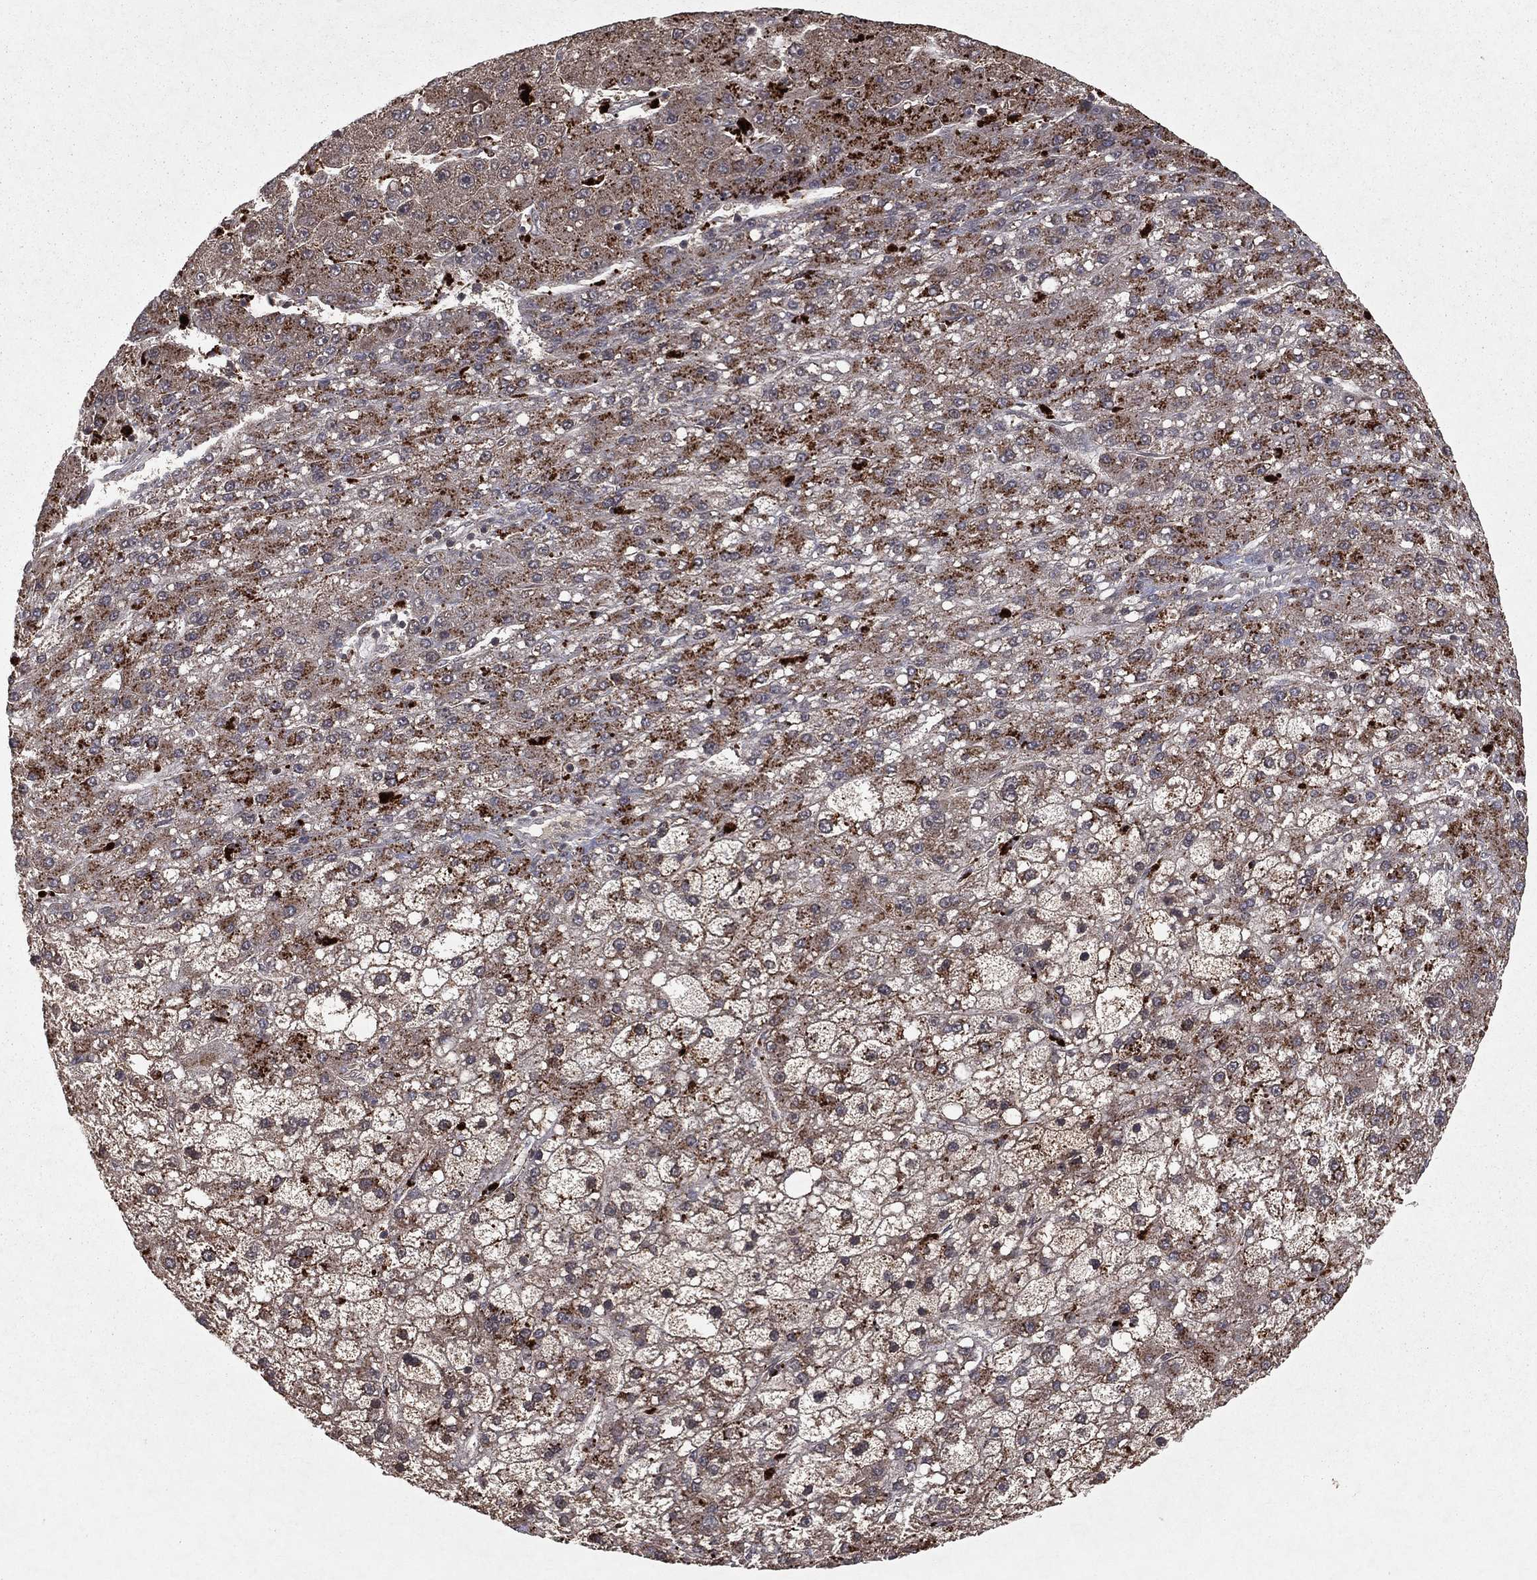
{"staining": {"intensity": "moderate", "quantity": ">75%", "location": "cytoplasmic/membranous"}, "tissue": "liver cancer", "cell_type": "Tumor cells", "image_type": "cancer", "snomed": [{"axis": "morphology", "description": "Carcinoma, Hepatocellular, NOS"}, {"axis": "topography", "description": "Liver"}], "caption": "Liver cancer (hepatocellular carcinoma) stained for a protein displays moderate cytoplasmic/membranous positivity in tumor cells.", "gene": "ZDHHC15", "patient": {"sex": "male", "age": 67}}